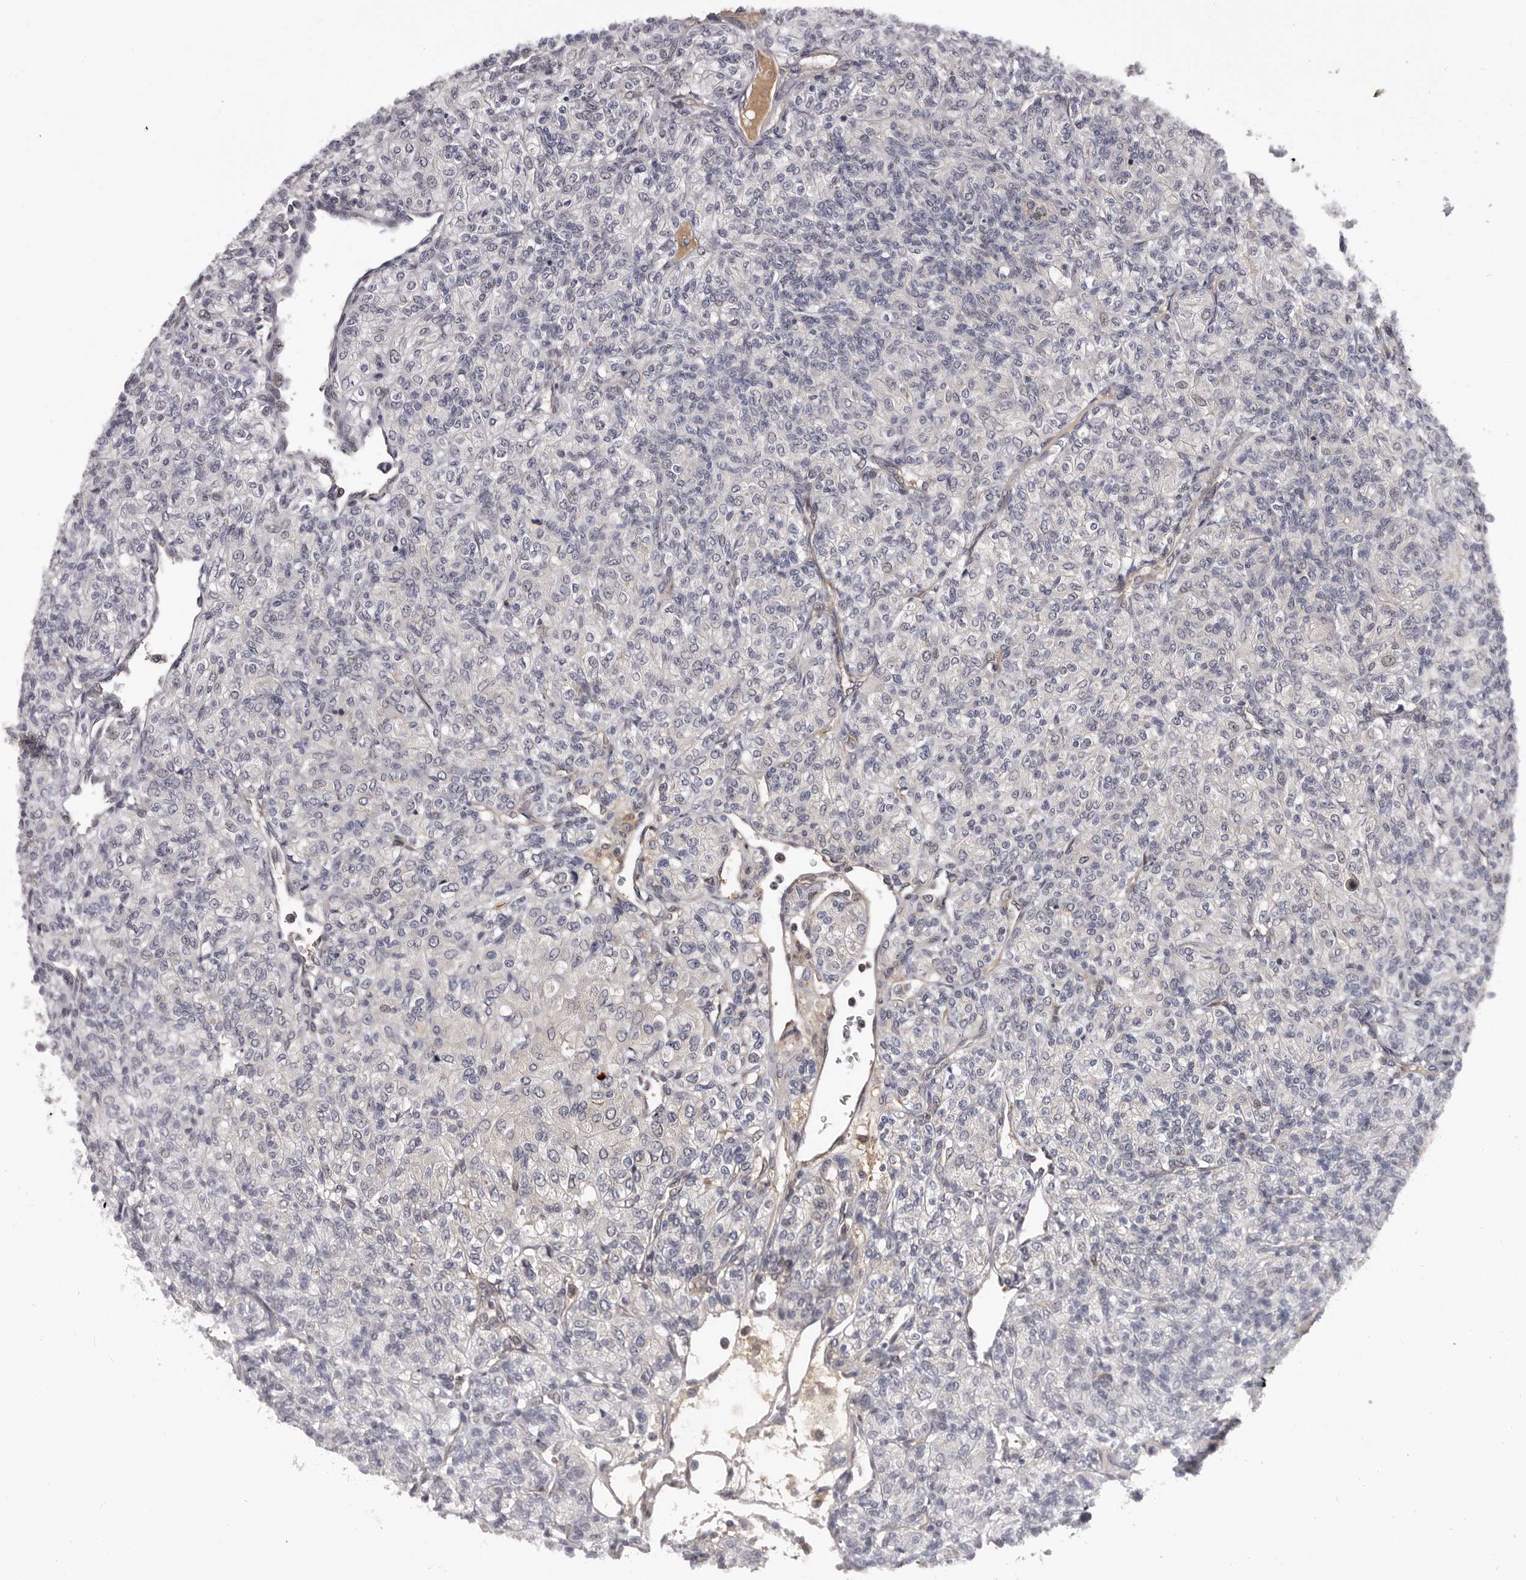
{"staining": {"intensity": "weak", "quantity": "<25%", "location": "cytoplasmic/membranous"}, "tissue": "renal cancer", "cell_type": "Tumor cells", "image_type": "cancer", "snomed": [{"axis": "morphology", "description": "Adenocarcinoma, NOS"}, {"axis": "topography", "description": "Kidney"}], "caption": "Renal cancer (adenocarcinoma) stained for a protein using IHC reveals no expression tumor cells.", "gene": "MED8", "patient": {"sex": "male", "age": 77}}